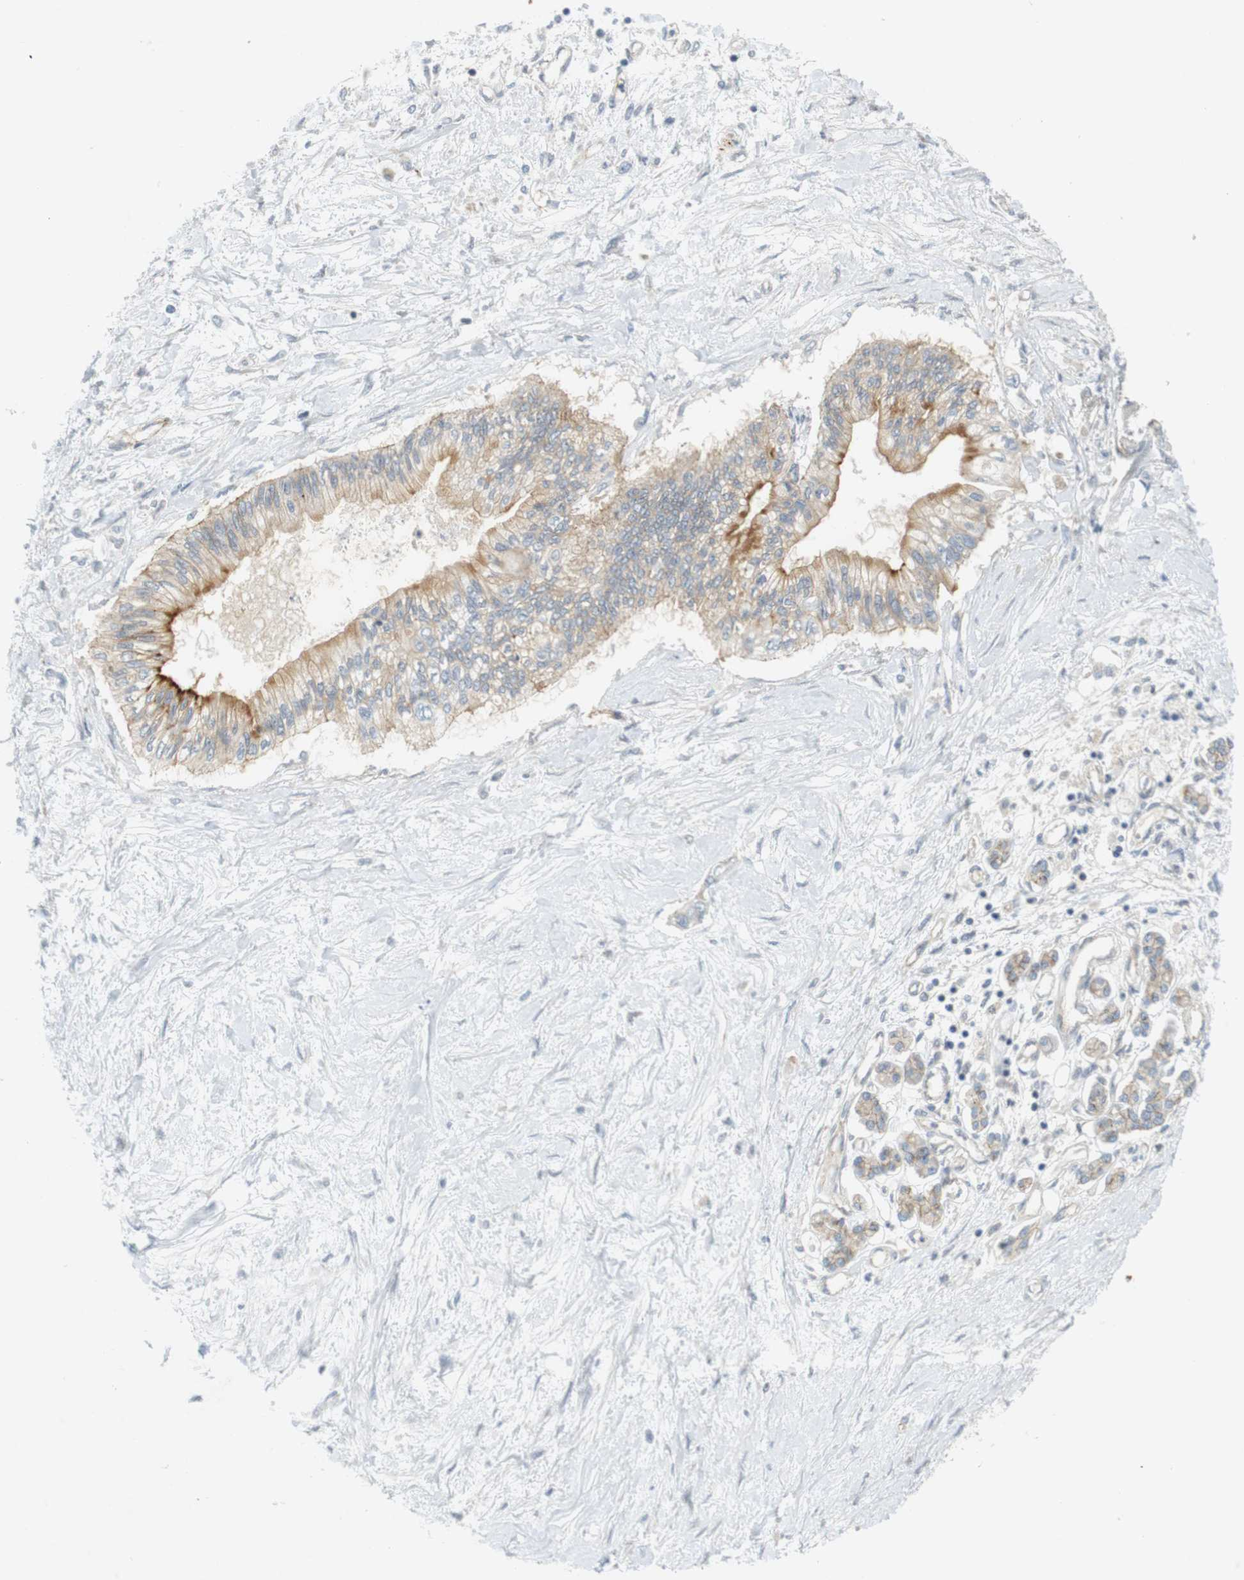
{"staining": {"intensity": "weak", "quantity": ">75%", "location": "cytoplasmic/membranous"}, "tissue": "pancreatic cancer", "cell_type": "Tumor cells", "image_type": "cancer", "snomed": [{"axis": "morphology", "description": "Adenocarcinoma, NOS"}, {"axis": "topography", "description": "Pancreas"}], "caption": "Immunohistochemistry micrograph of neoplastic tissue: human pancreatic cancer (adenocarcinoma) stained using IHC demonstrates low levels of weak protein expression localized specifically in the cytoplasmic/membranous of tumor cells, appearing as a cytoplasmic/membranous brown color.", "gene": "SH3GLB1", "patient": {"sex": "female", "age": 77}}